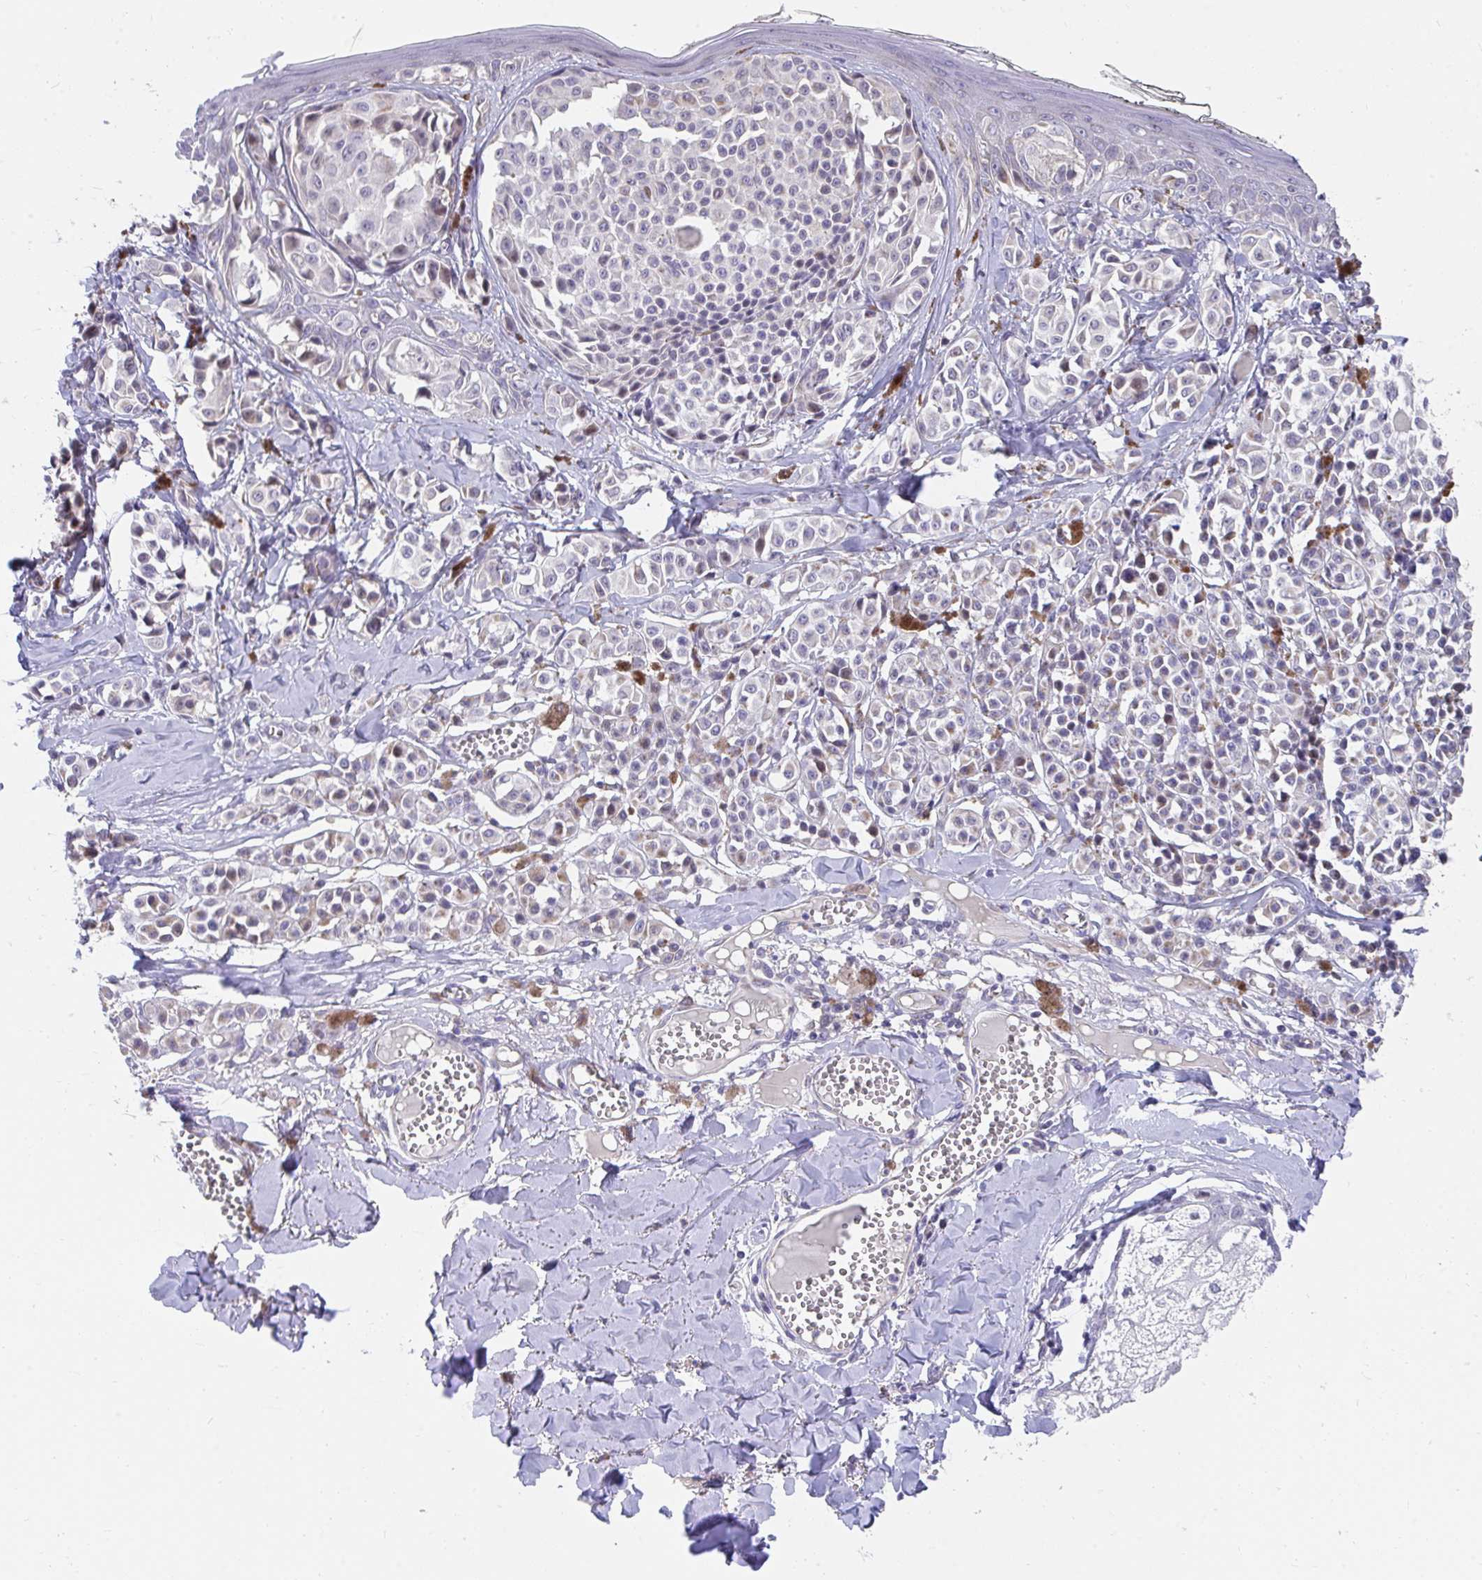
{"staining": {"intensity": "negative", "quantity": "none", "location": "none"}, "tissue": "melanoma", "cell_type": "Tumor cells", "image_type": "cancer", "snomed": [{"axis": "morphology", "description": "Malignant melanoma, NOS"}, {"axis": "topography", "description": "Skin"}], "caption": "Immunohistochemical staining of melanoma reveals no significant staining in tumor cells. The staining is performed using DAB (3,3'-diaminobenzidine) brown chromogen with nuclei counter-stained in using hematoxylin.", "gene": "SLAMF7", "patient": {"sex": "female", "age": 43}}